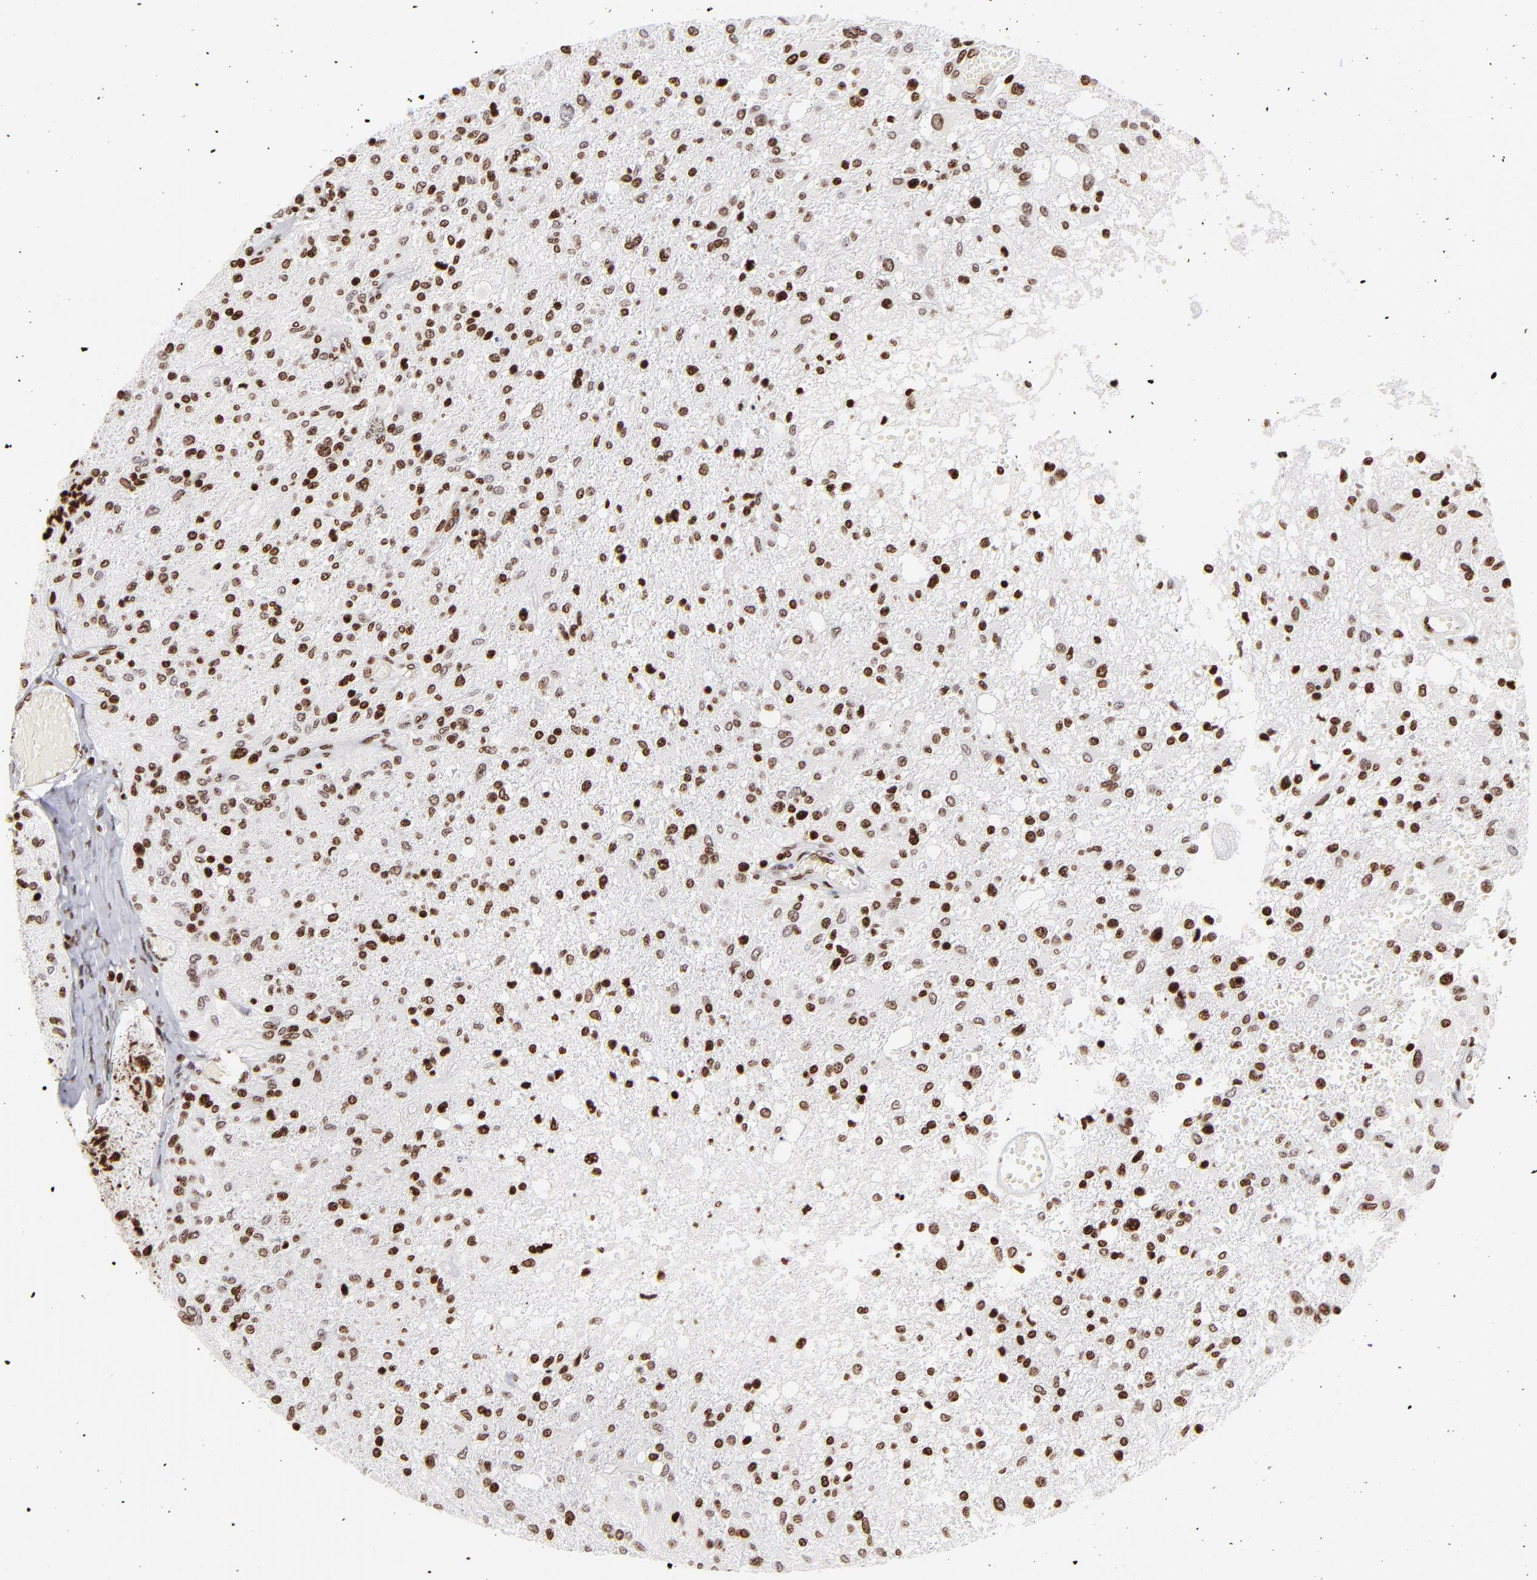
{"staining": {"intensity": "strong", "quantity": ">75%", "location": "nuclear"}, "tissue": "glioma", "cell_type": "Tumor cells", "image_type": "cancer", "snomed": [{"axis": "morphology", "description": "Glioma, malignant, High grade"}, {"axis": "topography", "description": "Cerebral cortex"}], "caption": "The histopathology image demonstrates a brown stain indicating the presence of a protein in the nuclear of tumor cells in glioma. Using DAB (brown) and hematoxylin (blue) stains, captured at high magnification using brightfield microscopy.", "gene": "RTL4", "patient": {"sex": "male", "age": 76}}